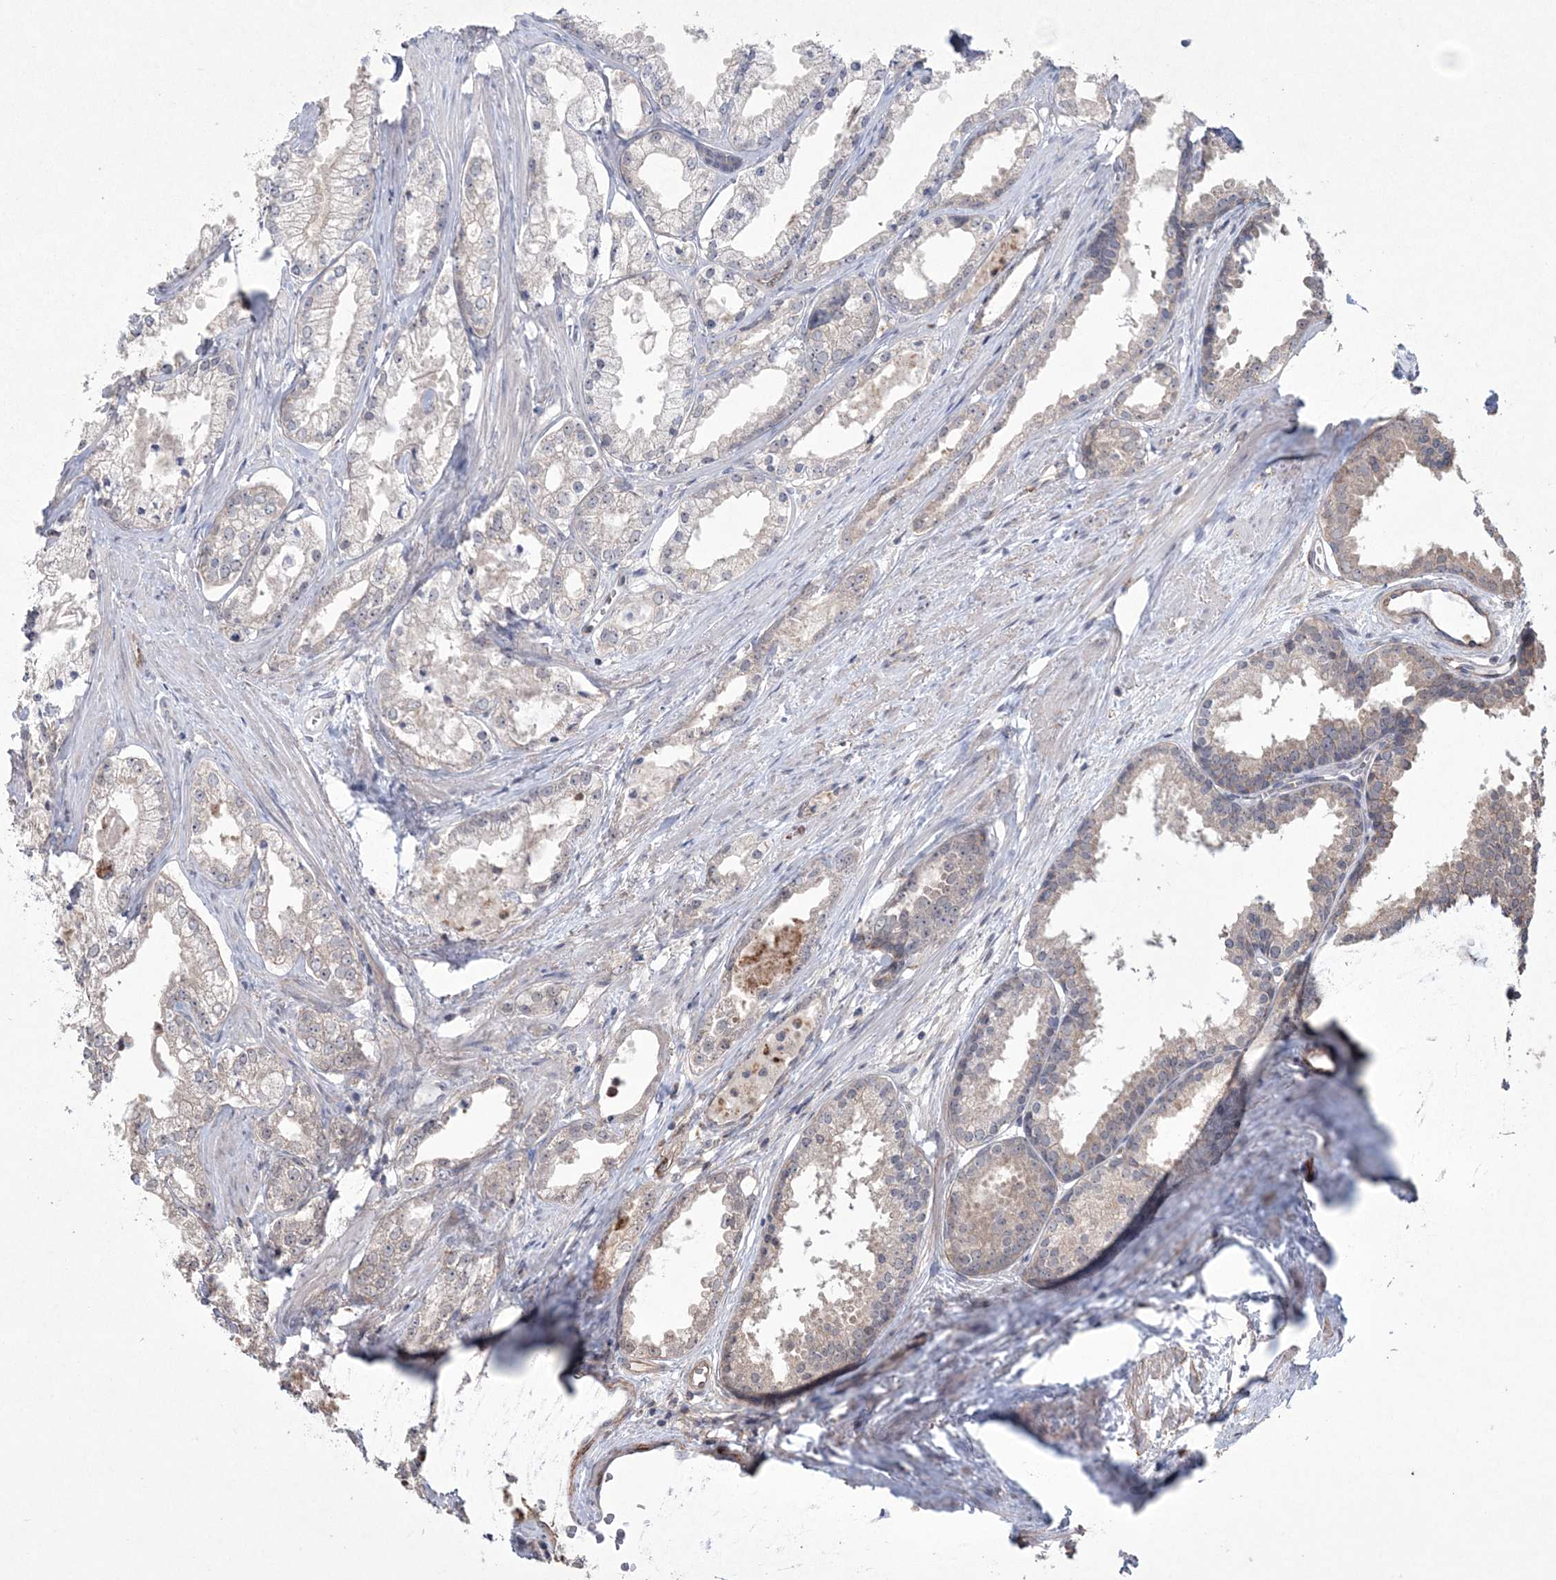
{"staining": {"intensity": "negative", "quantity": "none", "location": "none"}, "tissue": "prostate cancer", "cell_type": "Tumor cells", "image_type": "cancer", "snomed": [{"axis": "morphology", "description": "Adenocarcinoma, High grade"}, {"axis": "topography", "description": "Prostate"}], "caption": "Immunohistochemical staining of prostate cancer (adenocarcinoma (high-grade)) demonstrates no significant positivity in tumor cells.", "gene": "DPCD", "patient": {"sex": "male", "age": 68}}